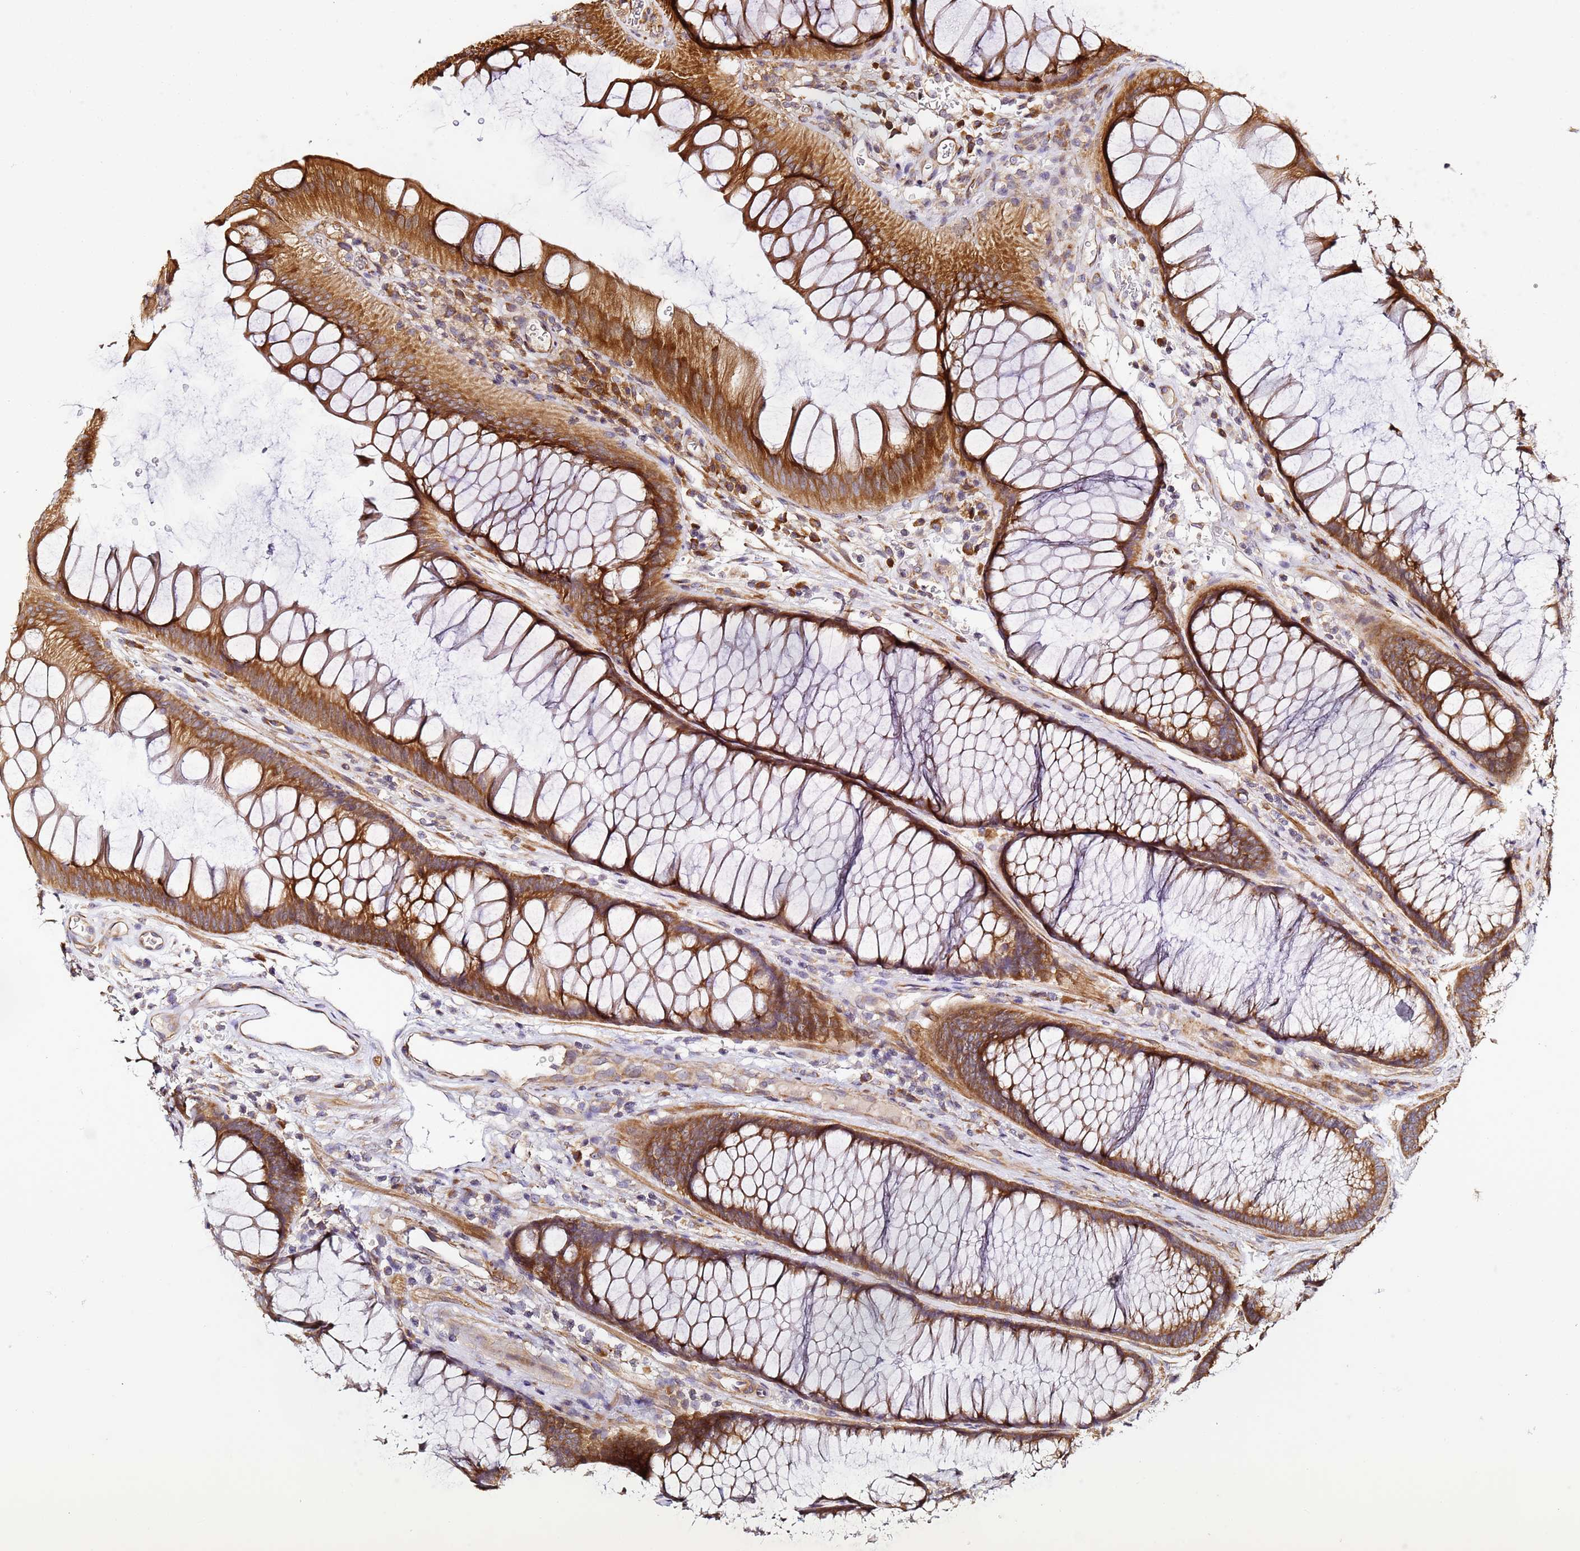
{"staining": {"intensity": "moderate", "quantity": ">75%", "location": "cytoplasmic/membranous"}, "tissue": "colon", "cell_type": "Endothelial cells", "image_type": "normal", "snomed": [{"axis": "morphology", "description": "Normal tissue, NOS"}, {"axis": "topography", "description": "Colon"}], "caption": "Immunohistochemical staining of unremarkable human colon reveals medium levels of moderate cytoplasmic/membranous positivity in about >75% of endothelial cells.", "gene": "RPL13A", "patient": {"sex": "female", "age": 82}}